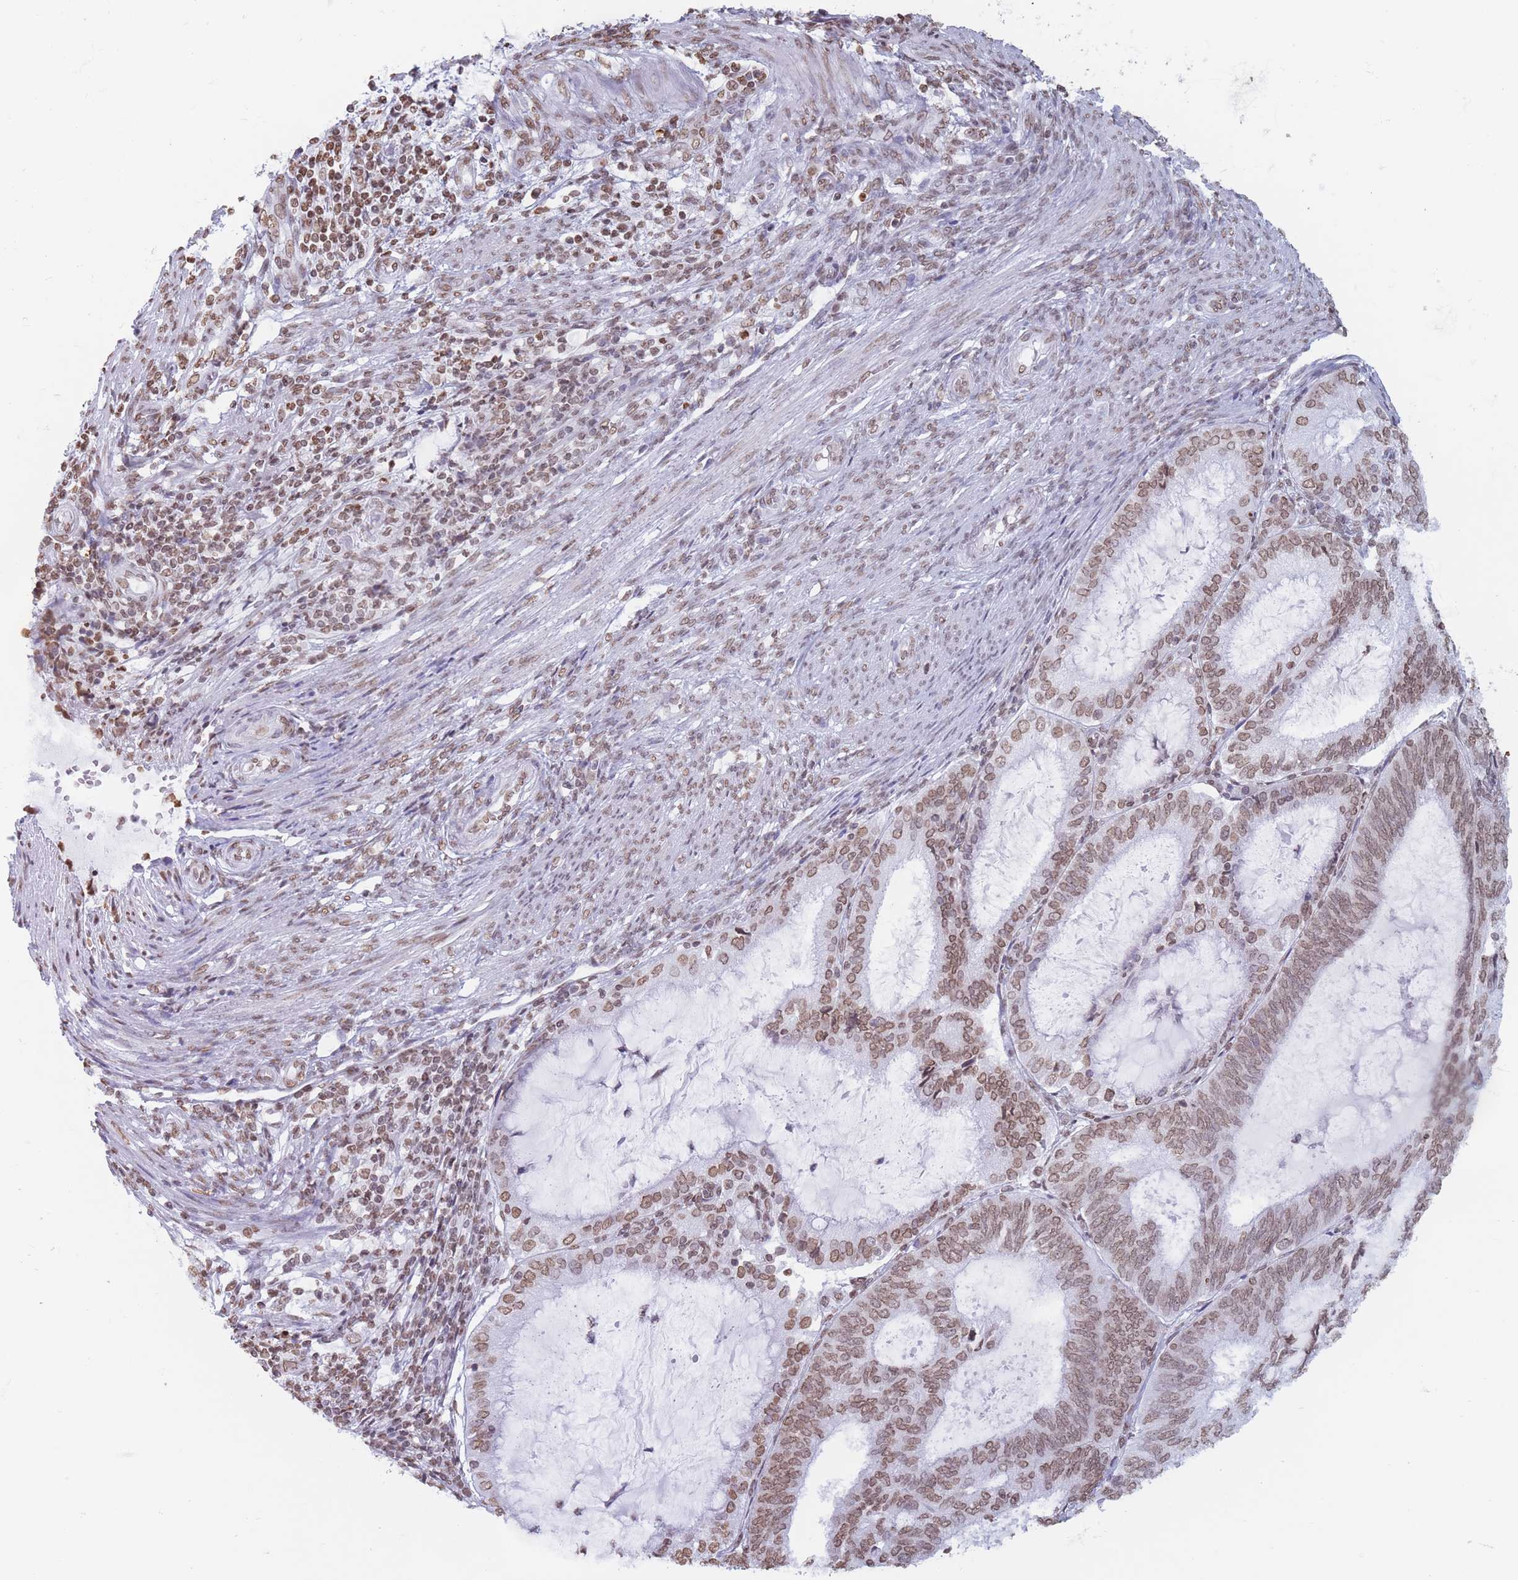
{"staining": {"intensity": "moderate", "quantity": ">75%", "location": "nuclear"}, "tissue": "endometrial cancer", "cell_type": "Tumor cells", "image_type": "cancer", "snomed": [{"axis": "morphology", "description": "Adenocarcinoma, NOS"}, {"axis": "topography", "description": "Endometrium"}], "caption": "Moderate nuclear staining is appreciated in approximately >75% of tumor cells in endometrial cancer.", "gene": "RYK", "patient": {"sex": "female", "age": 81}}